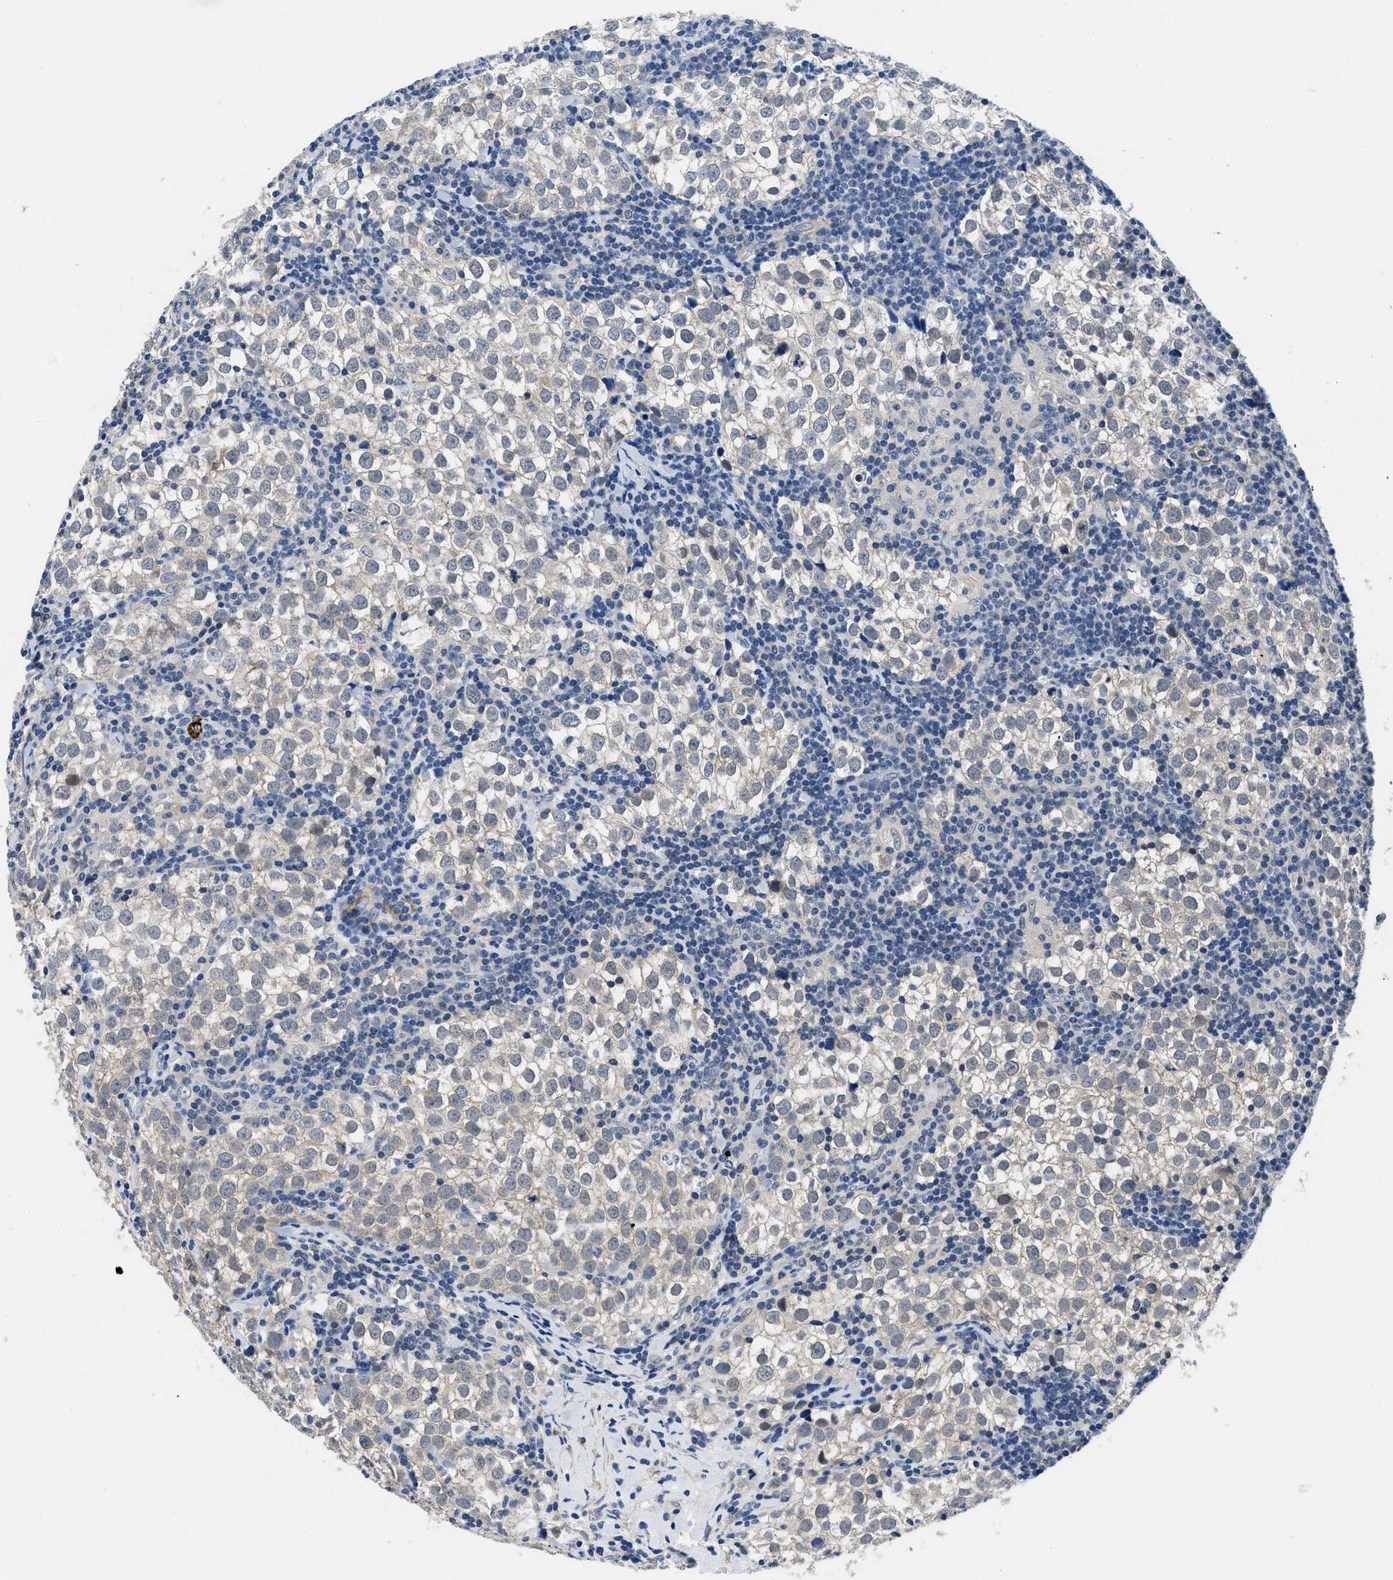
{"staining": {"intensity": "negative", "quantity": "none", "location": "none"}, "tissue": "testis cancer", "cell_type": "Tumor cells", "image_type": "cancer", "snomed": [{"axis": "morphology", "description": "Seminoma, NOS"}, {"axis": "morphology", "description": "Carcinoma, Embryonal, NOS"}, {"axis": "topography", "description": "Testis"}], "caption": "This is a photomicrograph of immunohistochemistry (IHC) staining of seminoma (testis), which shows no staining in tumor cells. (DAB immunohistochemistry (IHC) visualized using brightfield microscopy, high magnification).", "gene": "LANCL2", "patient": {"sex": "male", "age": 36}}